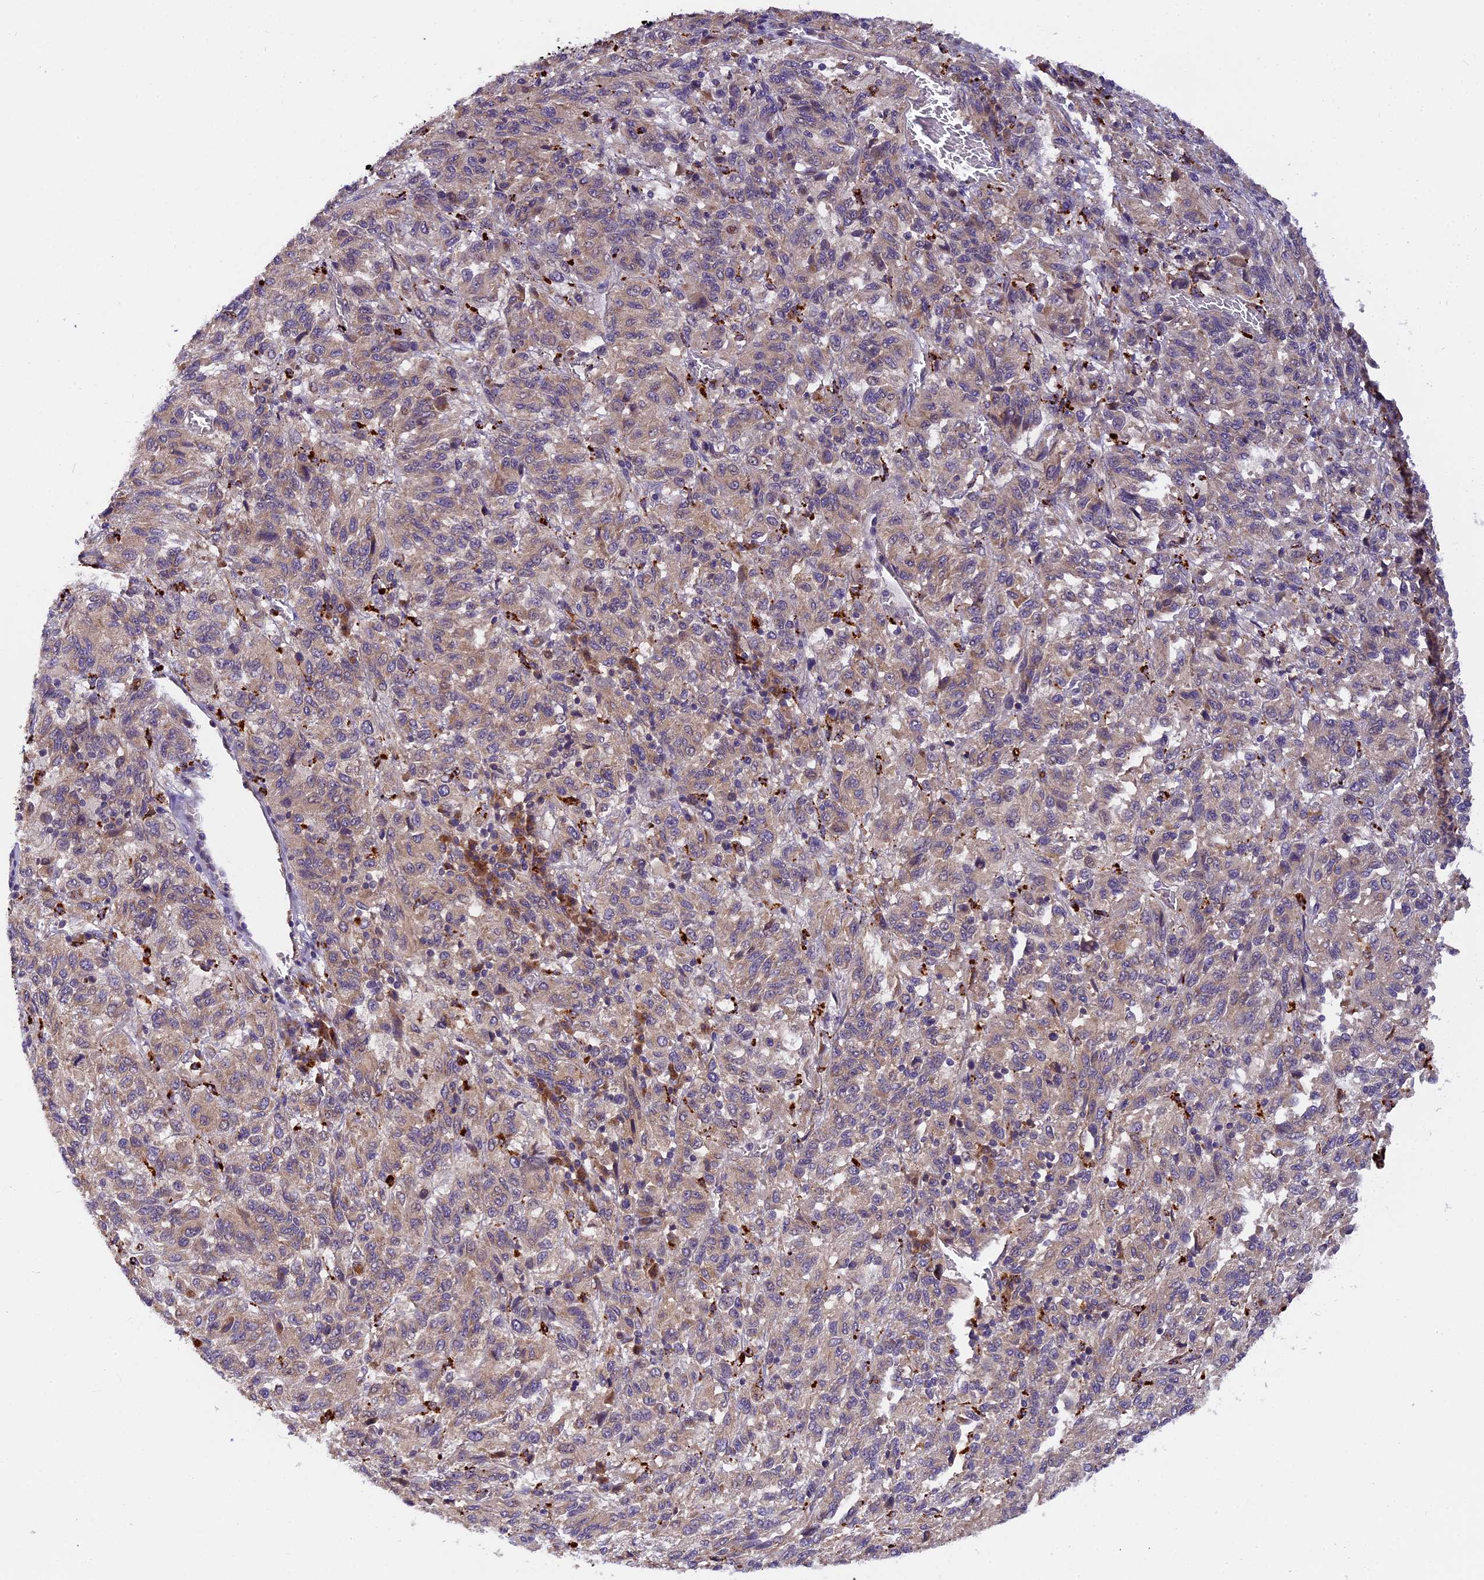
{"staining": {"intensity": "weak", "quantity": ">75%", "location": "cytoplasmic/membranous"}, "tissue": "melanoma", "cell_type": "Tumor cells", "image_type": "cancer", "snomed": [{"axis": "morphology", "description": "Malignant melanoma, Metastatic site"}, {"axis": "topography", "description": "Lung"}], "caption": "IHC of melanoma shows low levels of weak cytoplasmic/membranous expression in approximately >75% of tumor cells.", "gene": "COPE", "patient": {"sex": "male", "age": 64}}